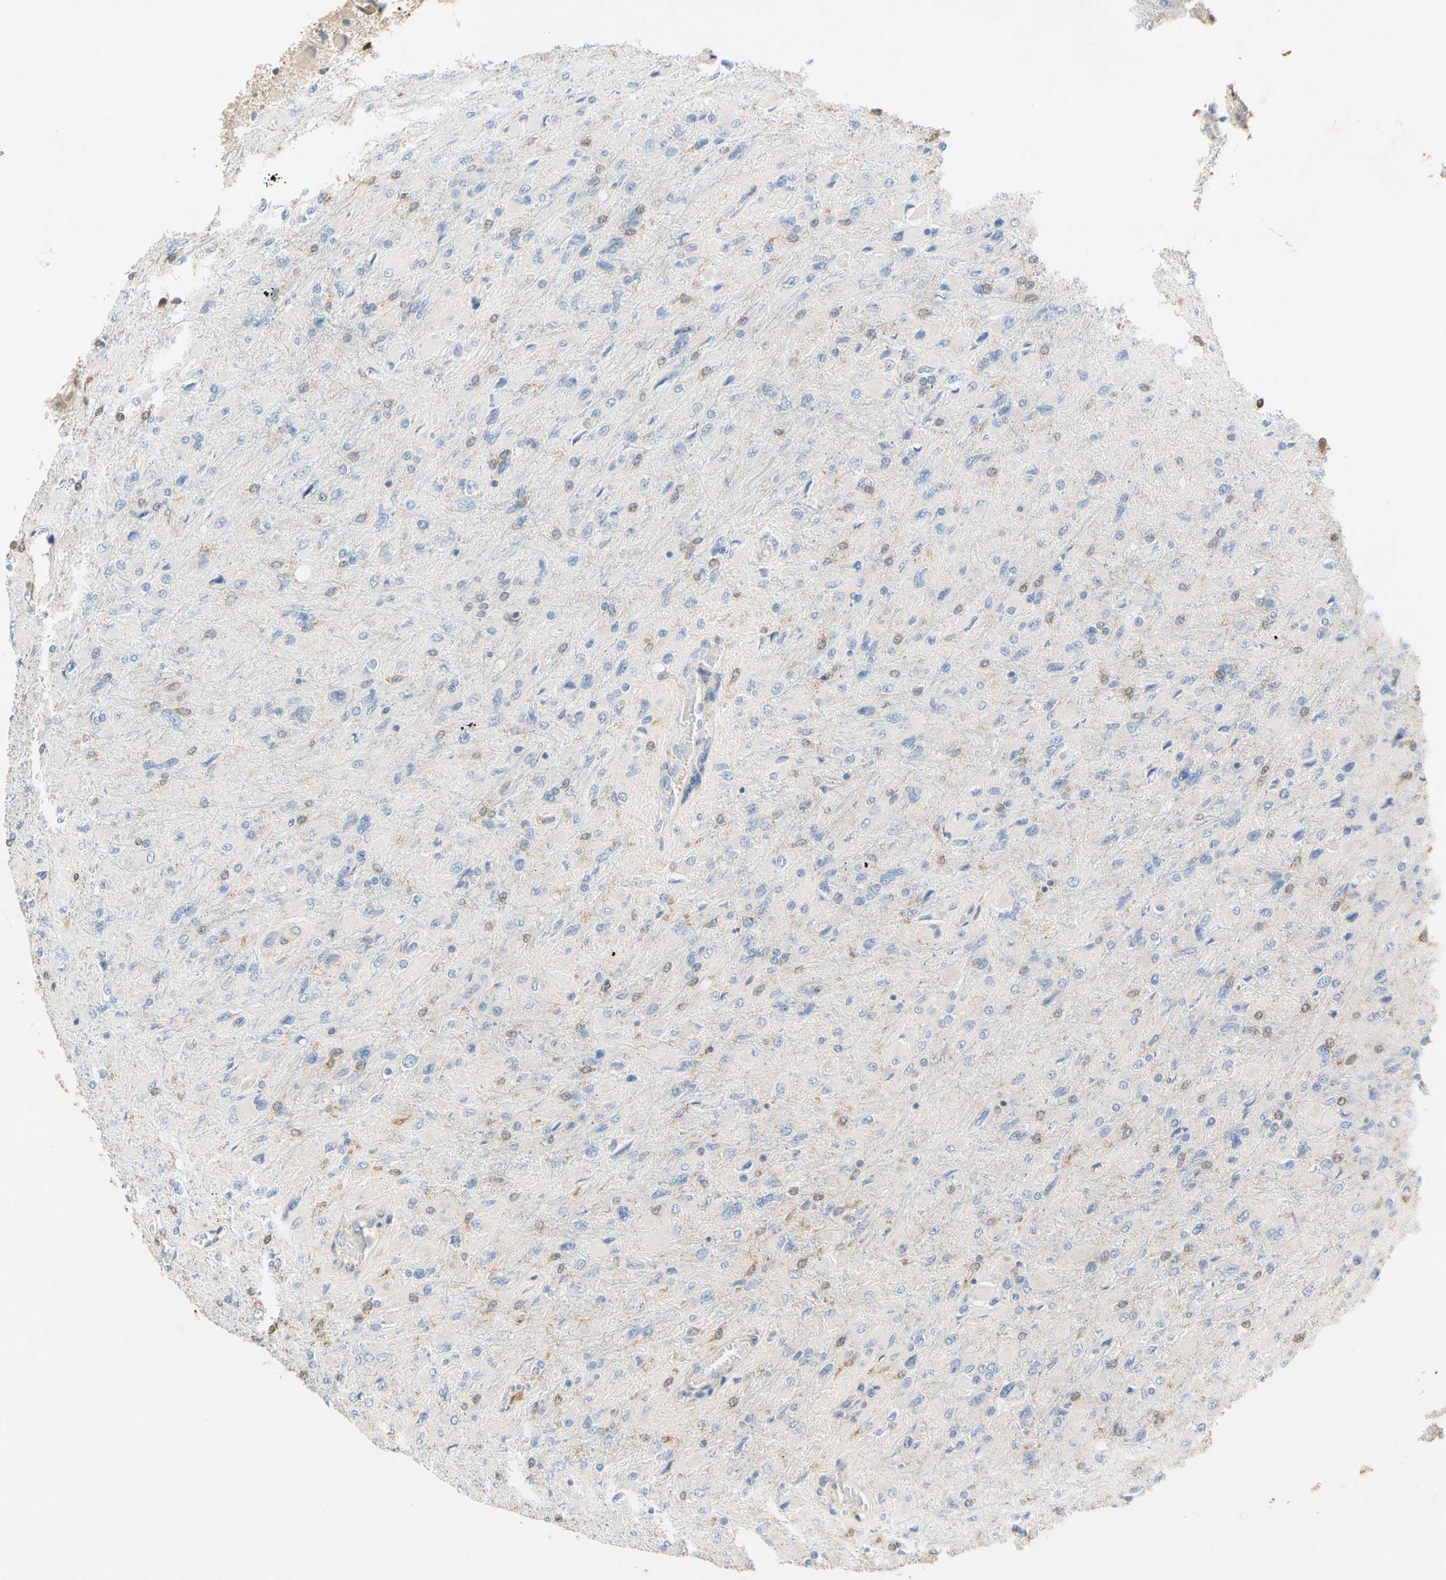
{"staining": {"intensity": "weak", "quantity": "<25%", "location": "cytoplasmic/membranous"}, "tissue": "glioma", "cell_type": "Tumor cells", "image_type": "cancer", "snomed": [{"axis": "morphology", "description": "Glioma, malignant, High grade"}, {"axis": "topography", "description": "Cerebral cortex"}], "caption": "The immunohistochemistry (IHC) image has no significant expression in tumor cells of glioma tissue.", "gene": "GPSM2", "patient": {"sex": "female", "age": 36}}